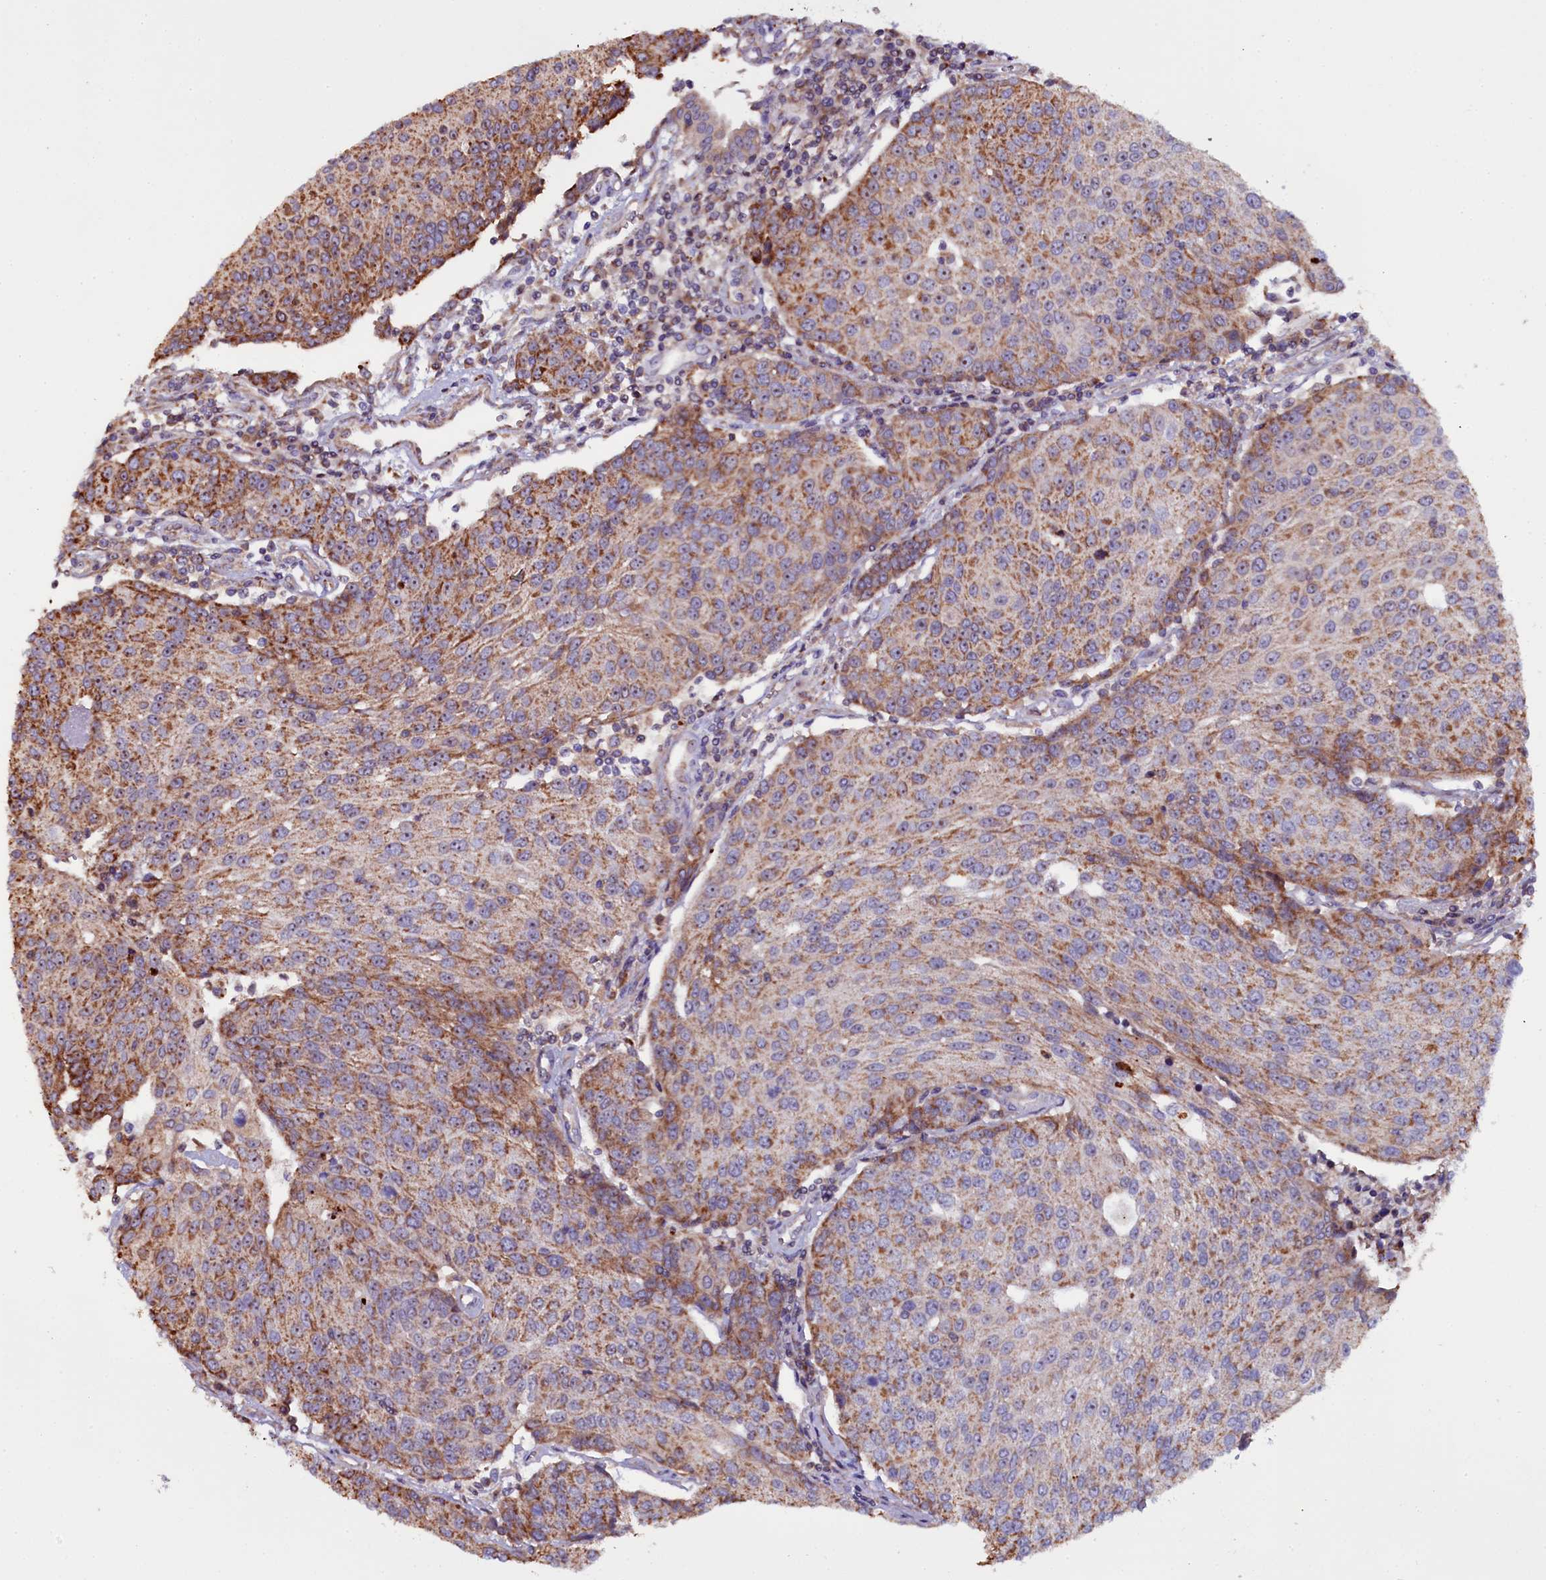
{"staining": {"intensity": "moderate", "quantity": ">75%", "location": "cytoplasmic/membranous"}, "tissue": "urothelial cancer", "cell_type": "Tumor cells", "image_type": "cancer", "snomed": [{"axis": "morphology", "description": "Urothelial carcinoma, High grade"}, {"axis": "topography", "description": "Urinary bladder"}], "caption": "IHC image of human high-grade urothelial carcinoma stained for a protein (brown), which shows medium levels of moderate cytoplasmic/membranous positivity in approximately >75% of tumor cells.", "gene": "NAA80", "patient": {"sex": "female", "age": 85}}